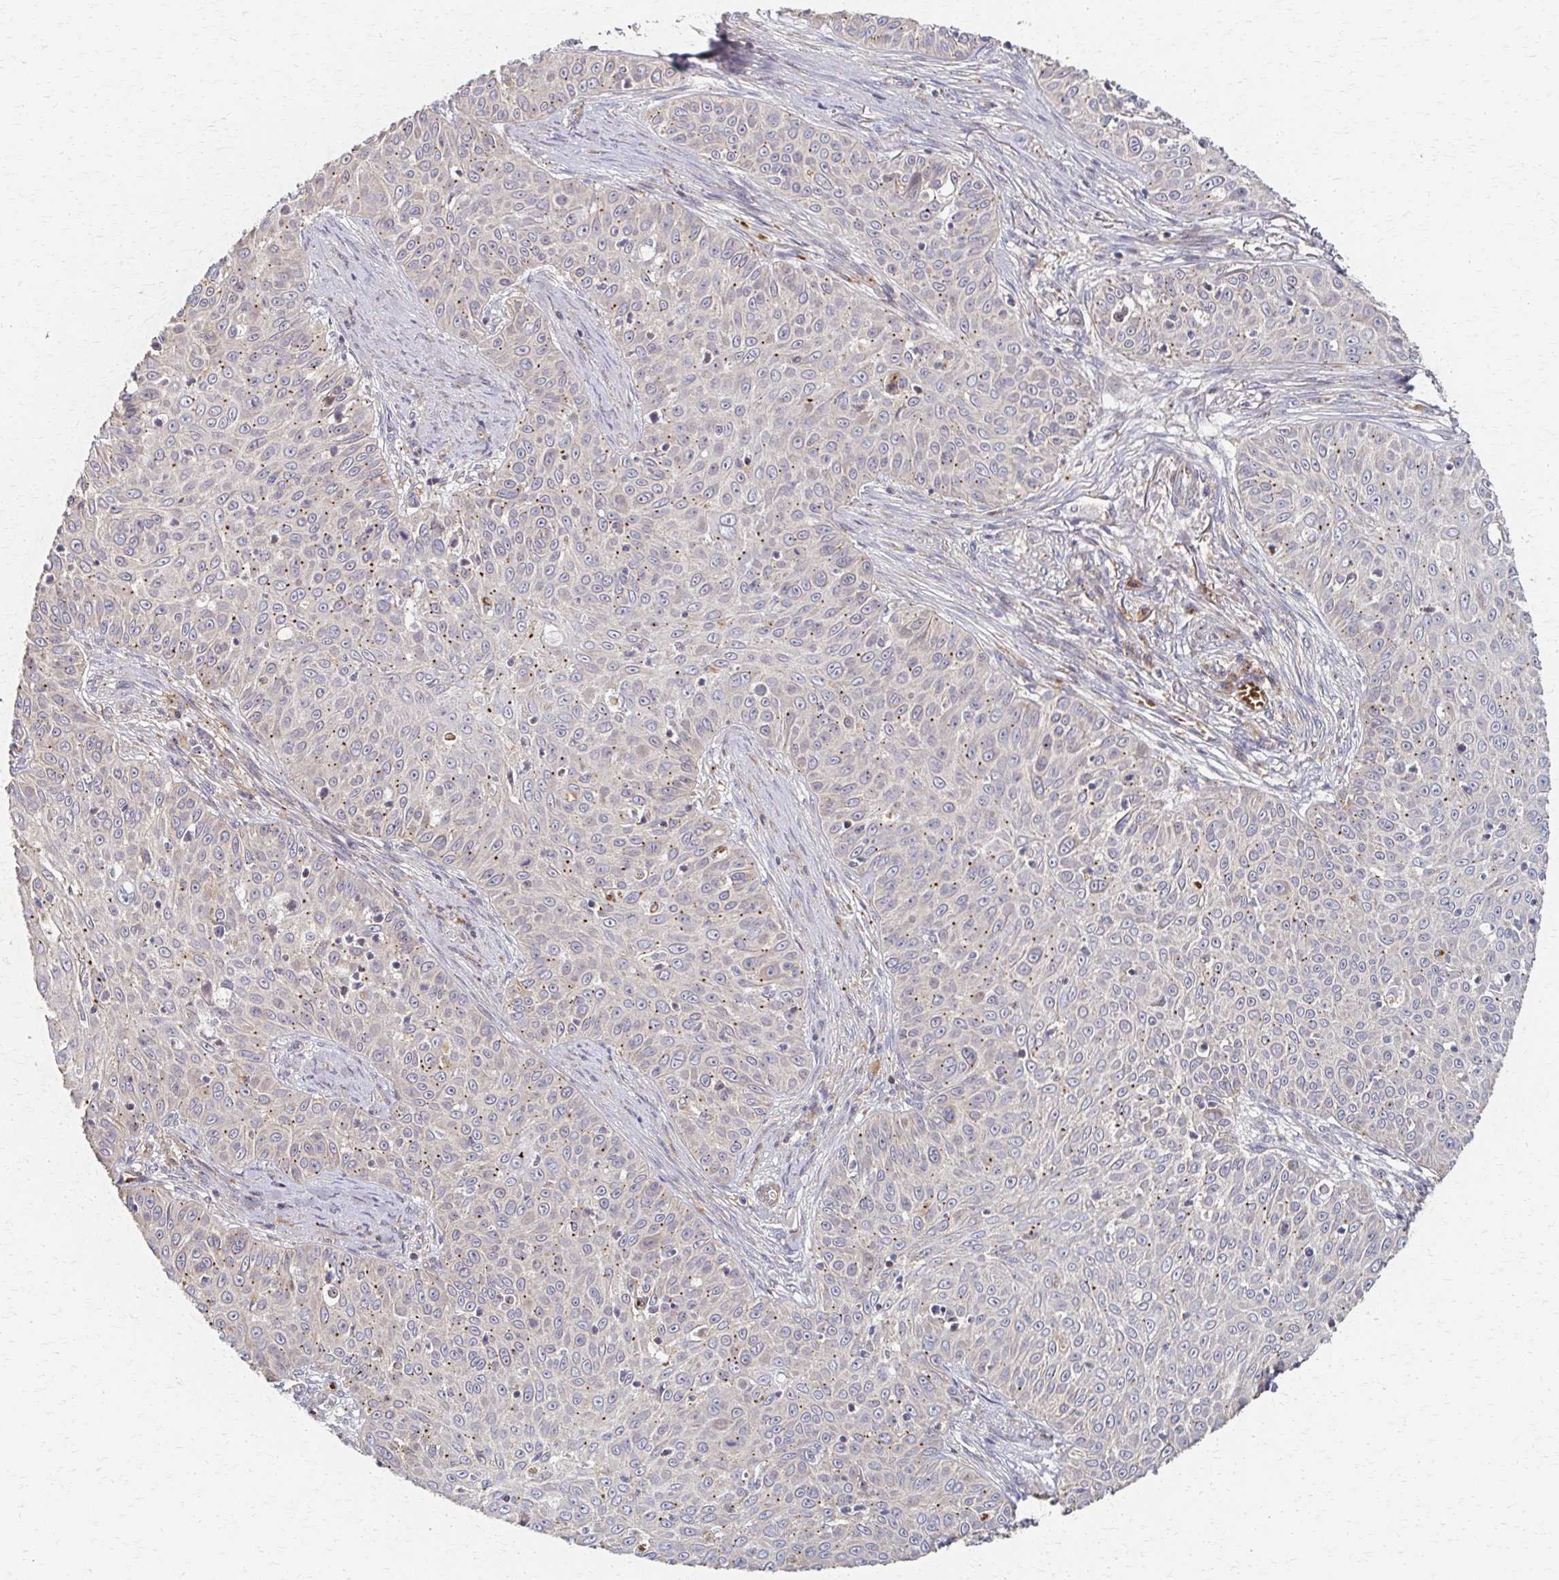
{"staining": {"intensity": "negative", "quantity": "none", "location": "none"}, "tissue": "skin cancer", "cell_type": "Tumor cells", "image_type": "cancer", "snomed": [{"axis": "morphology", "description": "Squamous cell carcinoma, NOS"}, {"axis": "topography", "description": "Skin"}], "caption": "This histopathology image is of skin cancer stained with immunohistochemistry to label a protein in brown with the nuclei are counter-stained blue. There is no expression in tumor cells. Brightfield microscopy of immunohistochemistry stained with DAB (brown) and hematoxylin (blue), captured at high magnification.", "gene": "SKA2", "patient": {"sex": "male", "age": 82}}